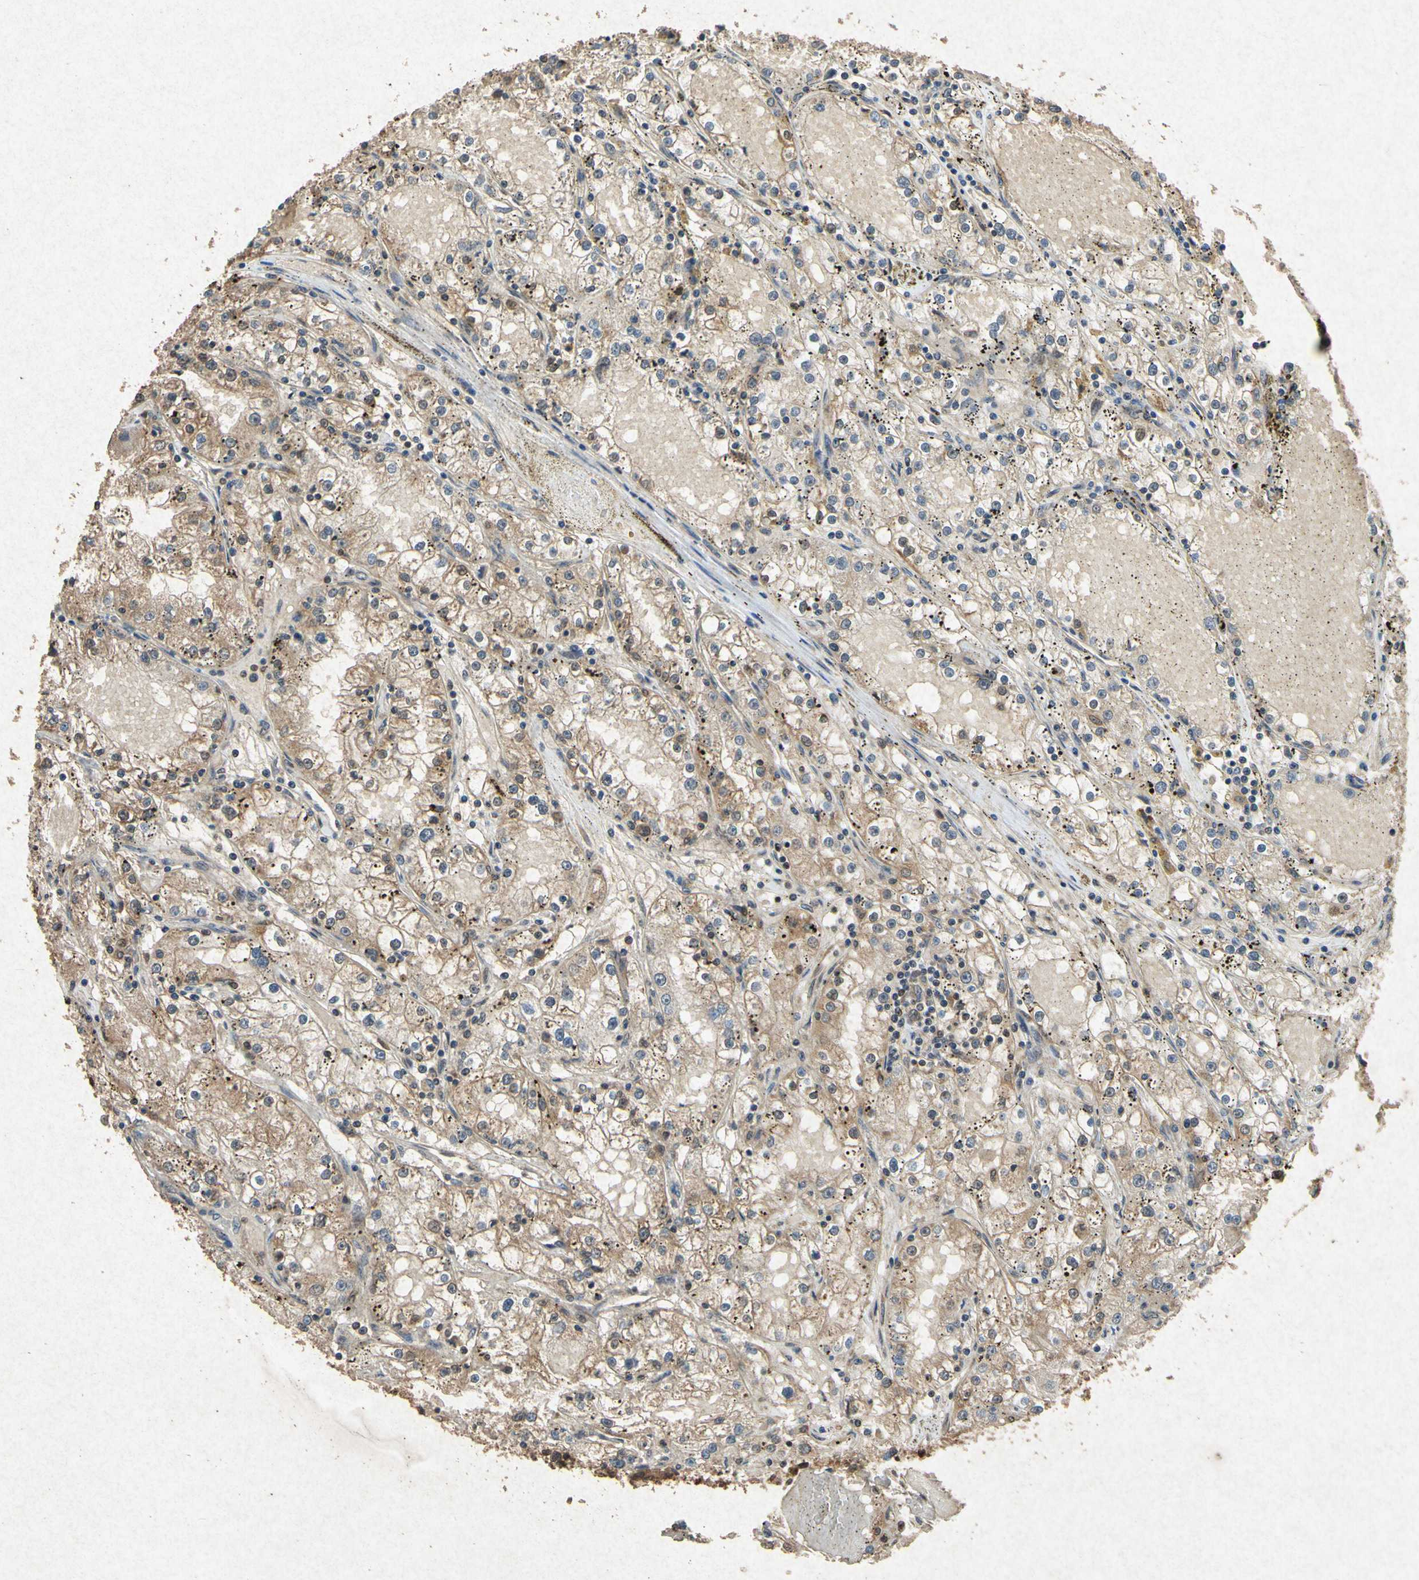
{"staining": {"intensity": "moderate", "quantity": "25%-75%", "location": "cytoplasmic/membranous"}, "tissue": "renal cancer", "cell_type": "Tumor cells", "image_type": "cancer", "snomed": [{"axis": "morphology", "description": "Adenocarcinoma, NOS"}, {"axis": "topography", "description": "Kidney"}], "caption": "Protein staining demonstrates moderate cytoplasmic/membranous expression in approximately 25%-75% of tumor cells in renal cancer.", "gene": "ATP6V1H", "patient": {"sex": "male", "age": 56}}